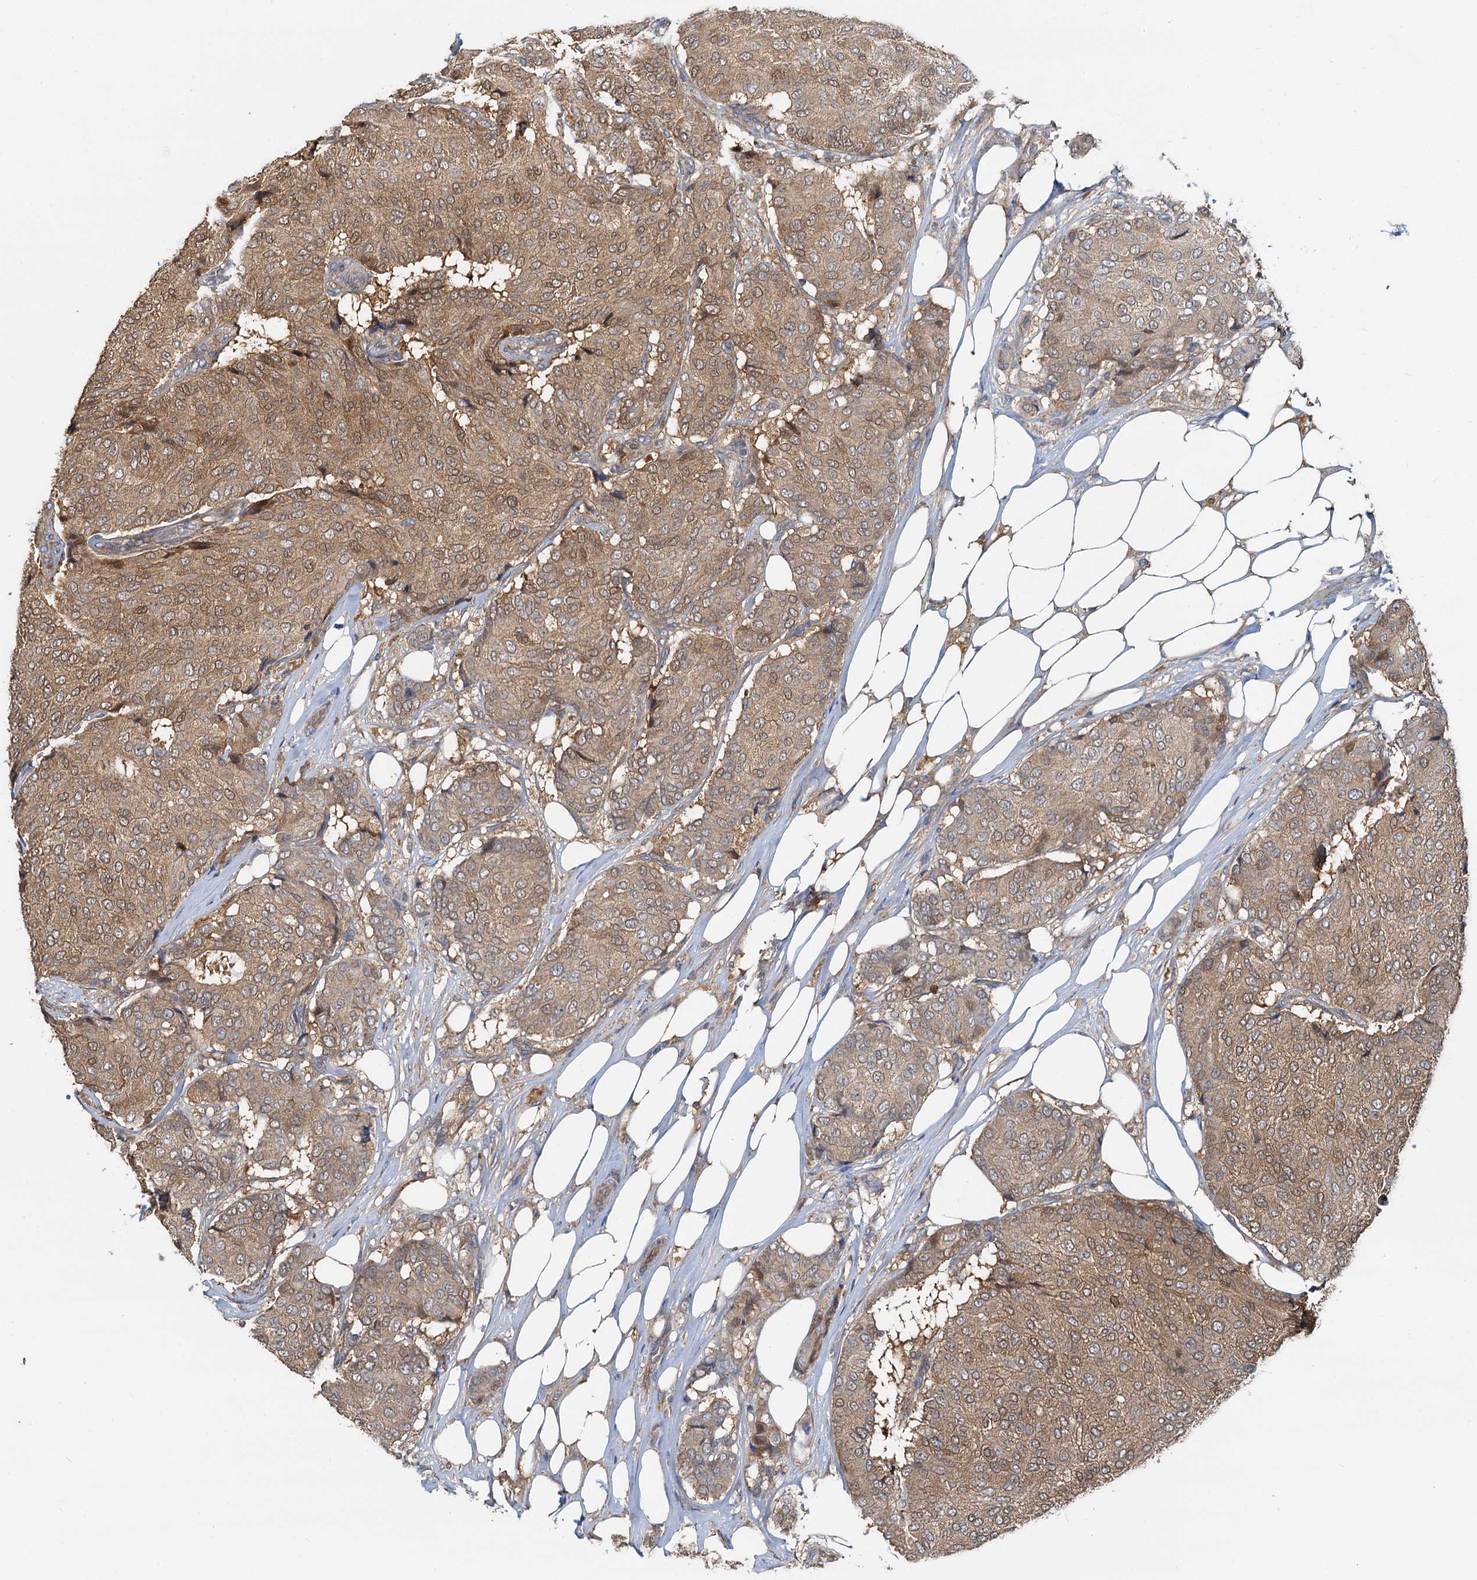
{"staining": {"intensity": "moderate", "quantity": "25%-75%", "location": "cytoplasmic/membranous"}, "tissue": "breast cancer", "cell_type": "Tumor cells", "image_type": "cancer", "snomed": [{"axis": "morphology", "description": "Duct carcinoma"}, {"axis": "topography", "description": "Breast"}], "caption": "Breast infiltrating ductal carcinoma stained with DAB (3,3'-diaminobenzidine) IHC exhibits medium levels of moderate cytoplasmic/membranous positivity in approximately 25%-75% of tumor cells. The staining is performed using DAB (3,3'-diaminobenzidine) brown chromogen to label protein expression. The nuclei are counter-stained blue using hematoxylin.", "gene": "HYI", "patient": {"sex": "female", "age": 75}}